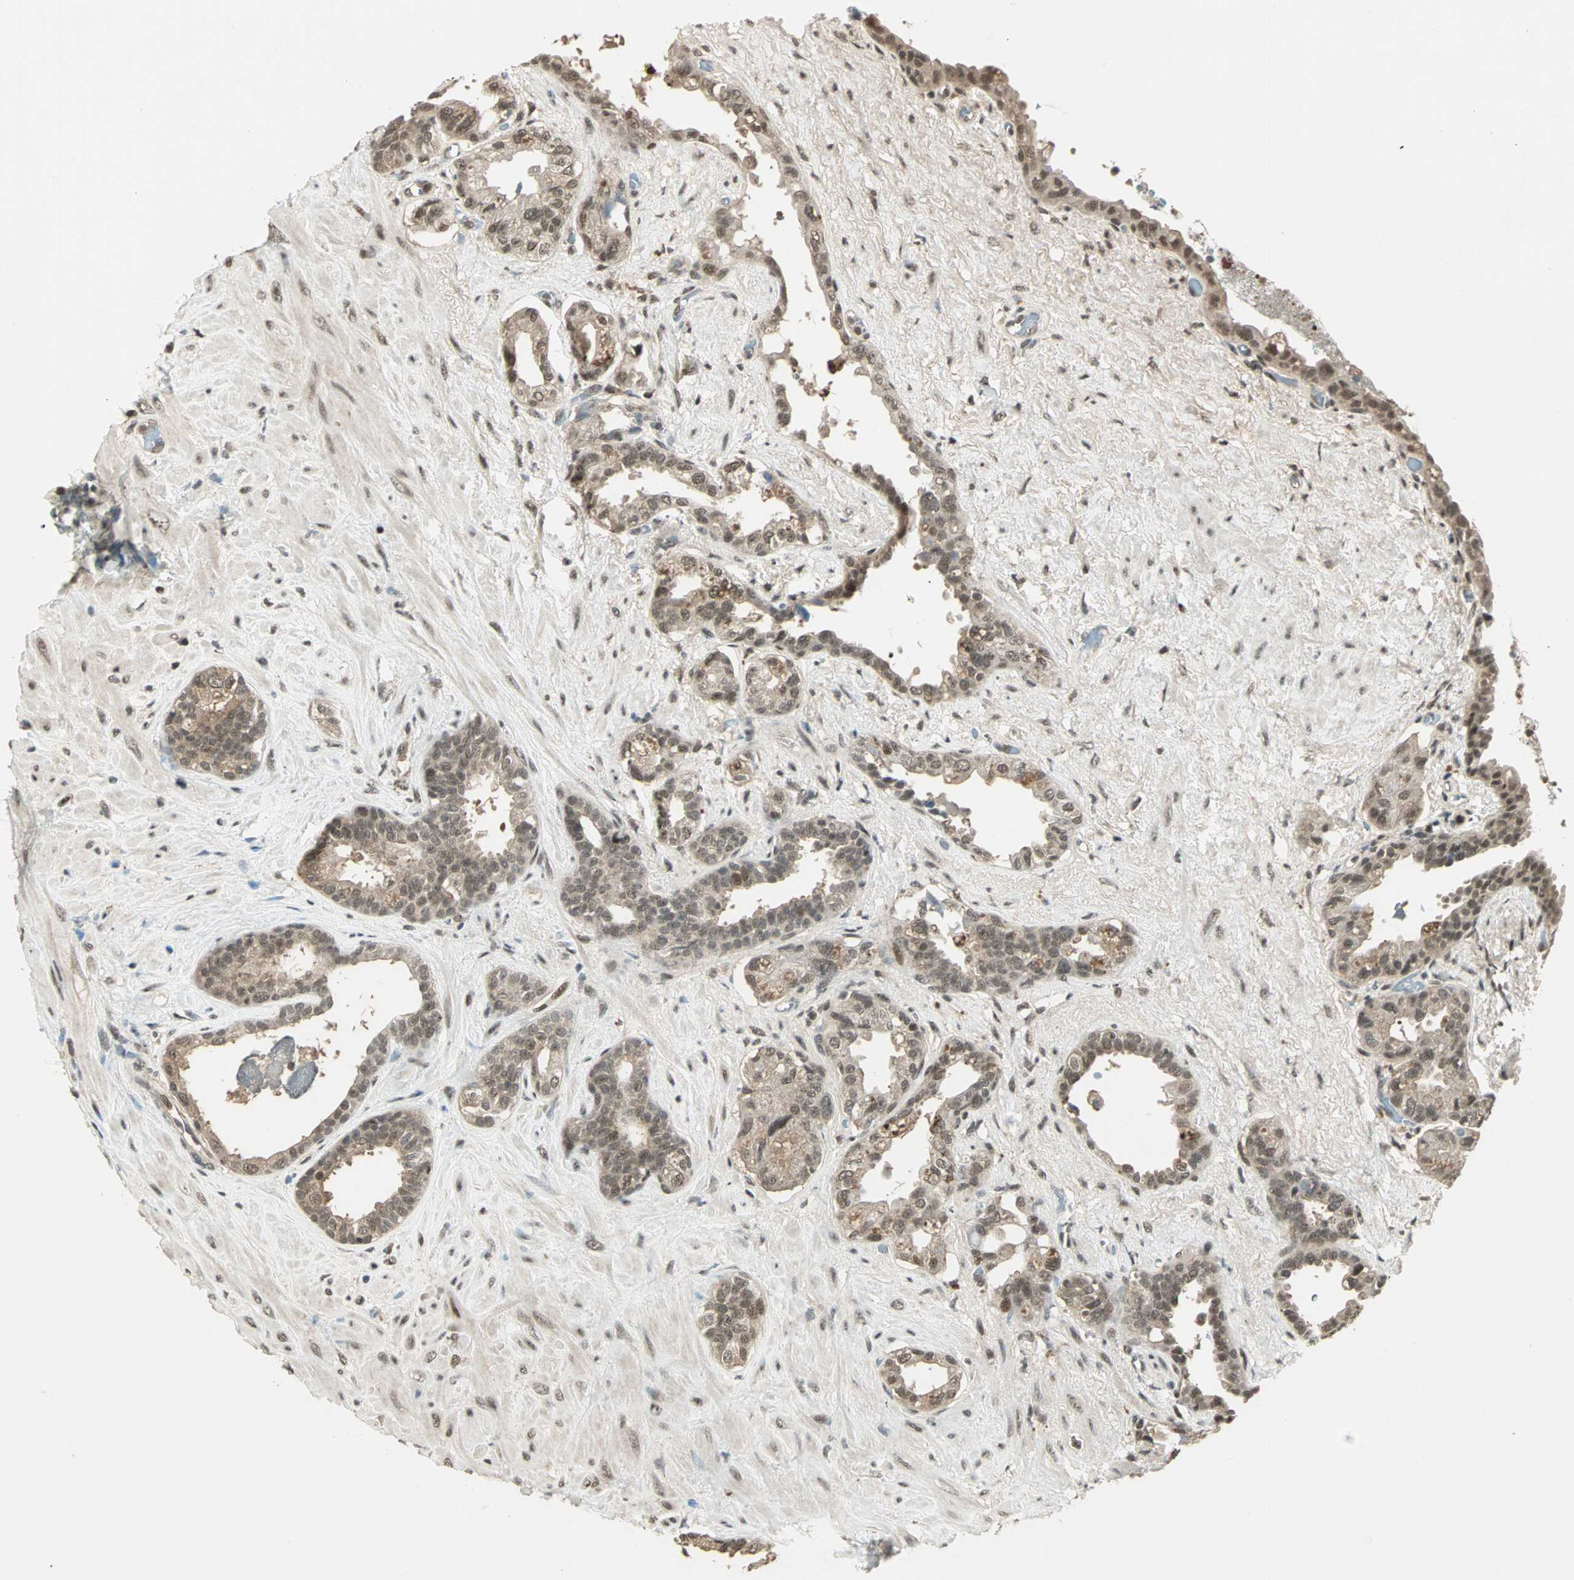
{"staining": {"intensity": "moderate", "quantity": ">75%", "location": "cytoplasmic/membranous,nuclear"}, "tissue": "seminal vesicle", "cell_type": "Glandular cells", "image_type": "normal", "snomed": [{"axis": "morphology", "description": "Normal tissue, NOS"}, {"axis": "topography", "description": "Seminal veicle"}], "caption": "Seminal vesicle stained for a protein shows moderate cytoplasmic/membranous,nuclear positivity in glandular cells. (DAB IHC, brown staining for protein, blue staining for nuclei).", "gene": "ZNF701", "patient": {"sex": "male", "age": 61}}